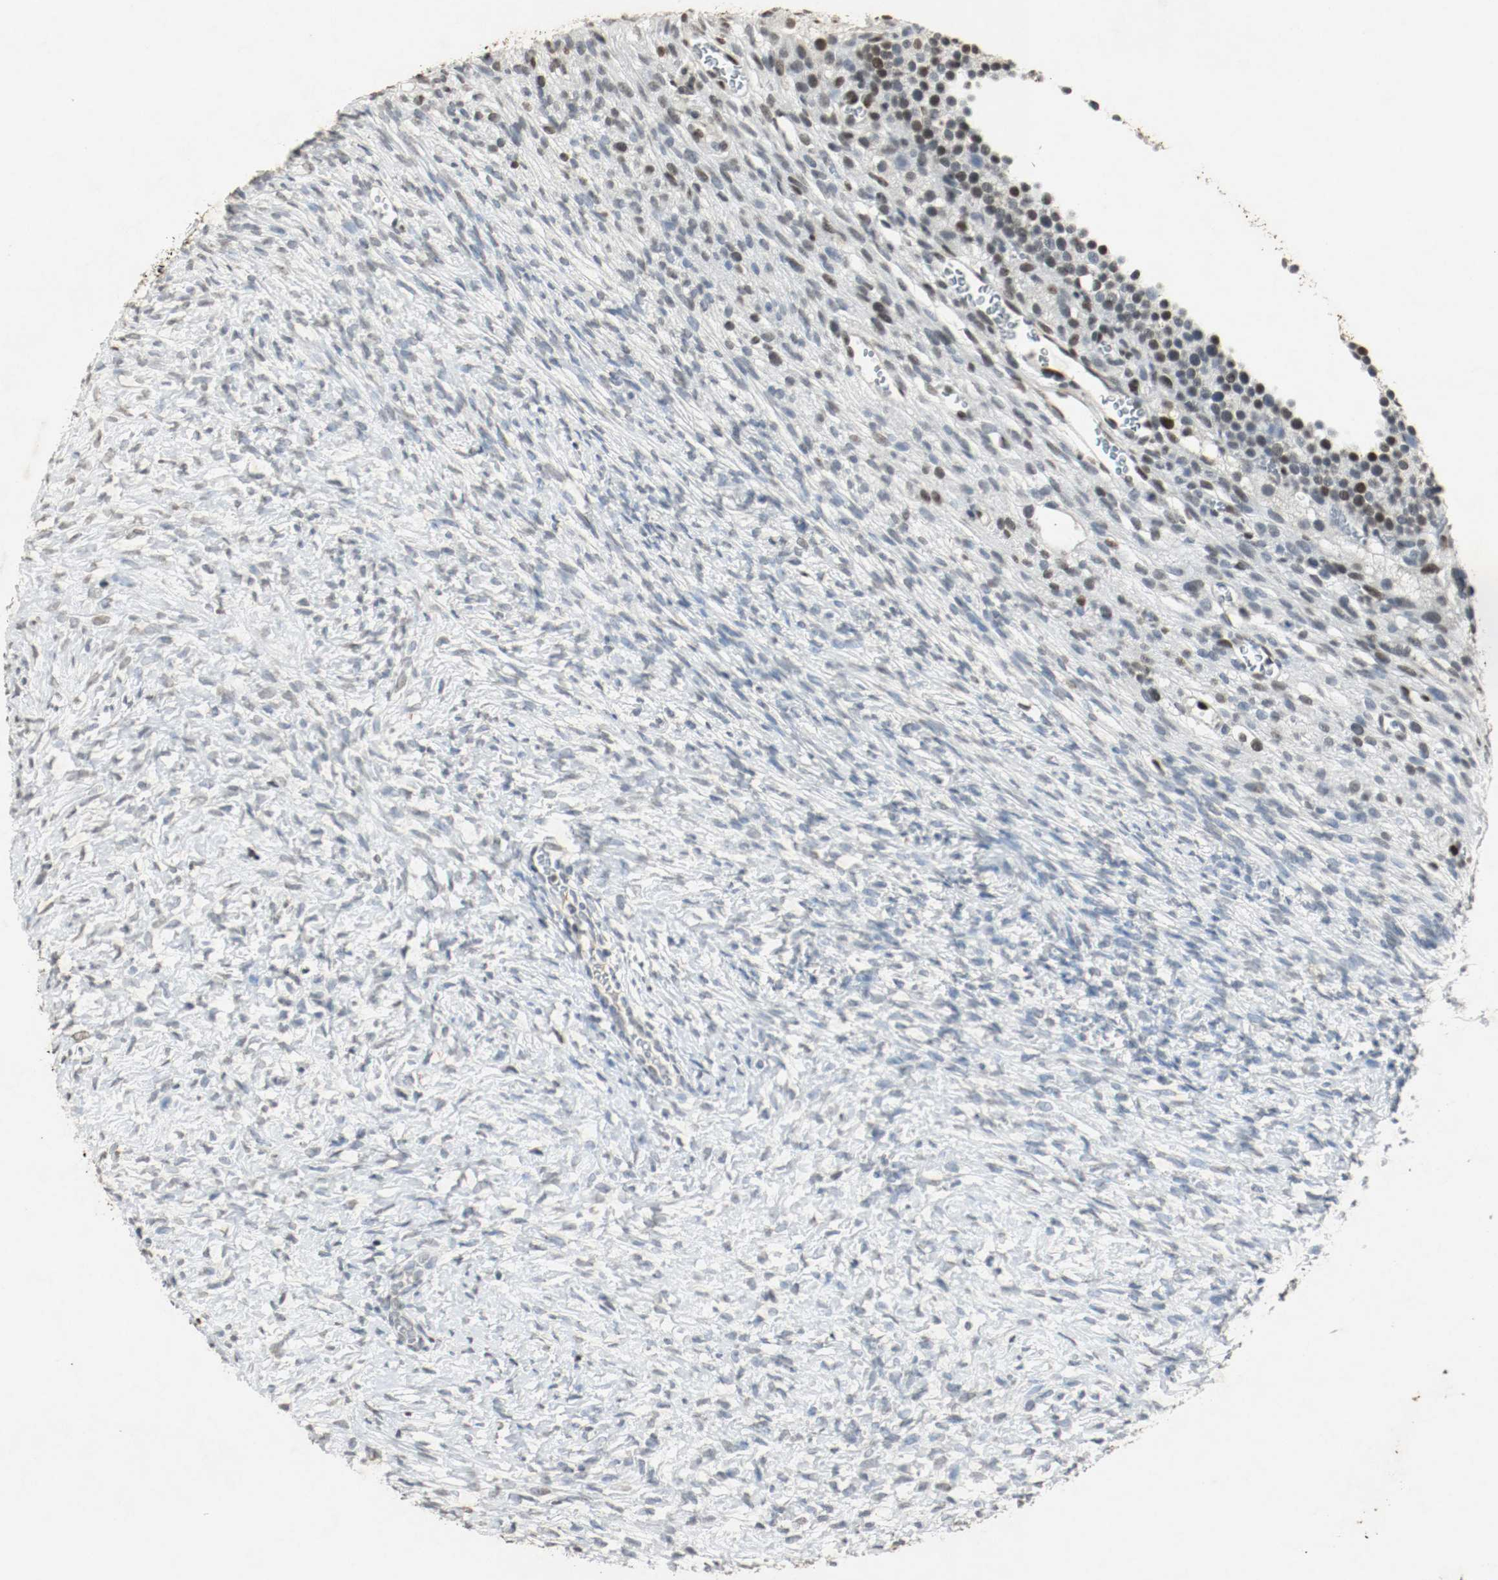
{"staining": {"intensity": "moderate", "quantity": "<25%", "location": "nuclear"}, "tissue": "ovary", "cell_type": "Ovarian stroma cells", "image_type": "normal", "snomed": [{"axis": "morphology", "description": "Normal tissue, NOS"}, {"axis": "topography", "description": "Ovary"}], "caption": "DAB immunohistochemical staining of normal ovary reveals moderate nuclear protein expression in about <25% of ovarian stroma cells. The staining was performed using DAB, with brown indicating positive protein expression. Nuclei are stained blue with hematoxylin.", "gene": "DNMT1", "patient": {"sex": "female", "age": 35}}